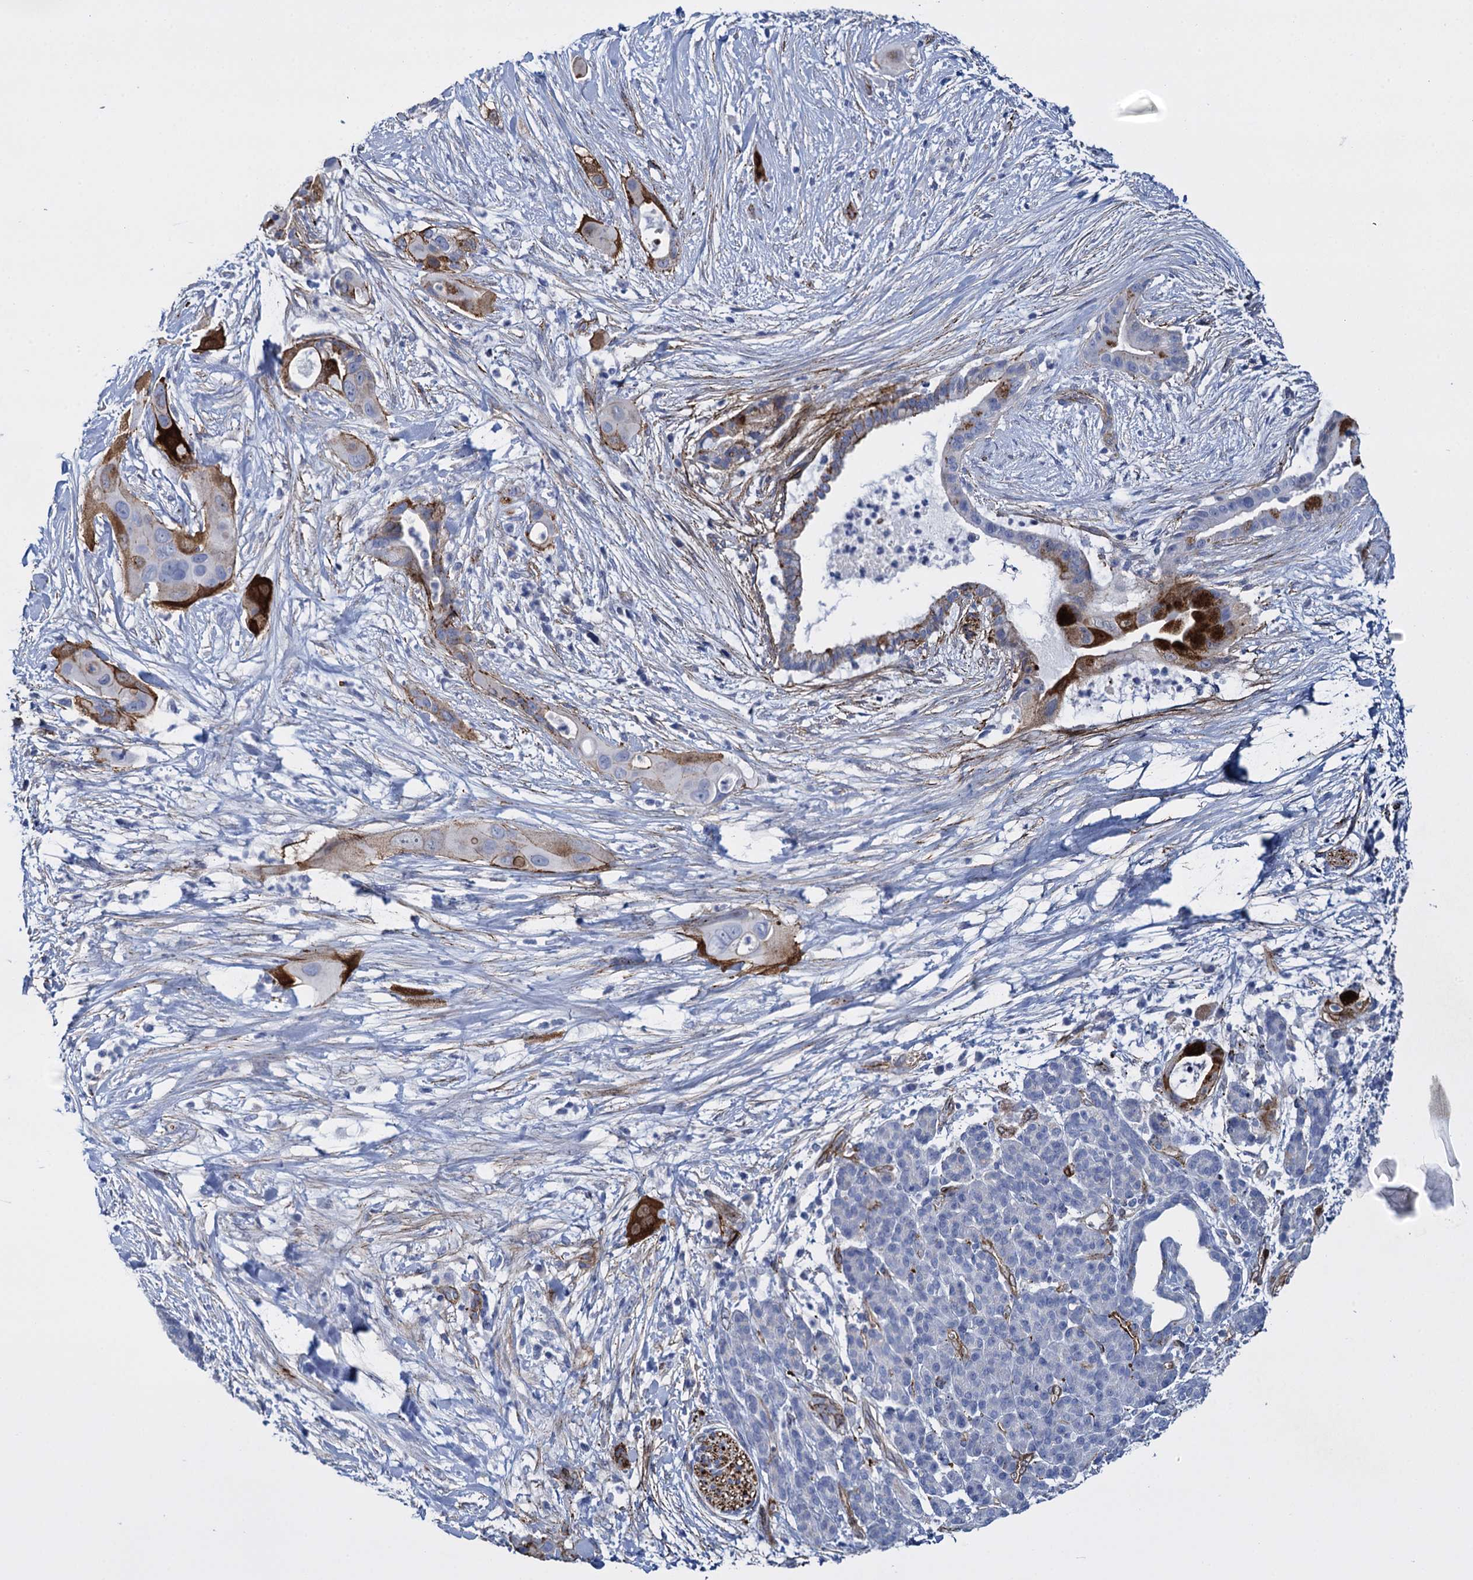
{"staining": {"intensity": "strong", "quantity": "<25%", "location": "cytoplasmic/membranous"}, "tissue": "pancreatic cancer", "cell_type": "Tumor cells", "image_type": "cancer", "snomed": [{"axis": "morphology", "description": "Adenocarcinoma, NOS"}, {"axis": "topography", "description": "Pancreas"}], "caption": "Protein analysis of pancreatic adenocarcinoma tissue shows strong cytoplasmic/membranous positivity in approximately <25% of tumor cells.", "gene": "SNCG", "patient": {"sex": "male", "age": 59}}